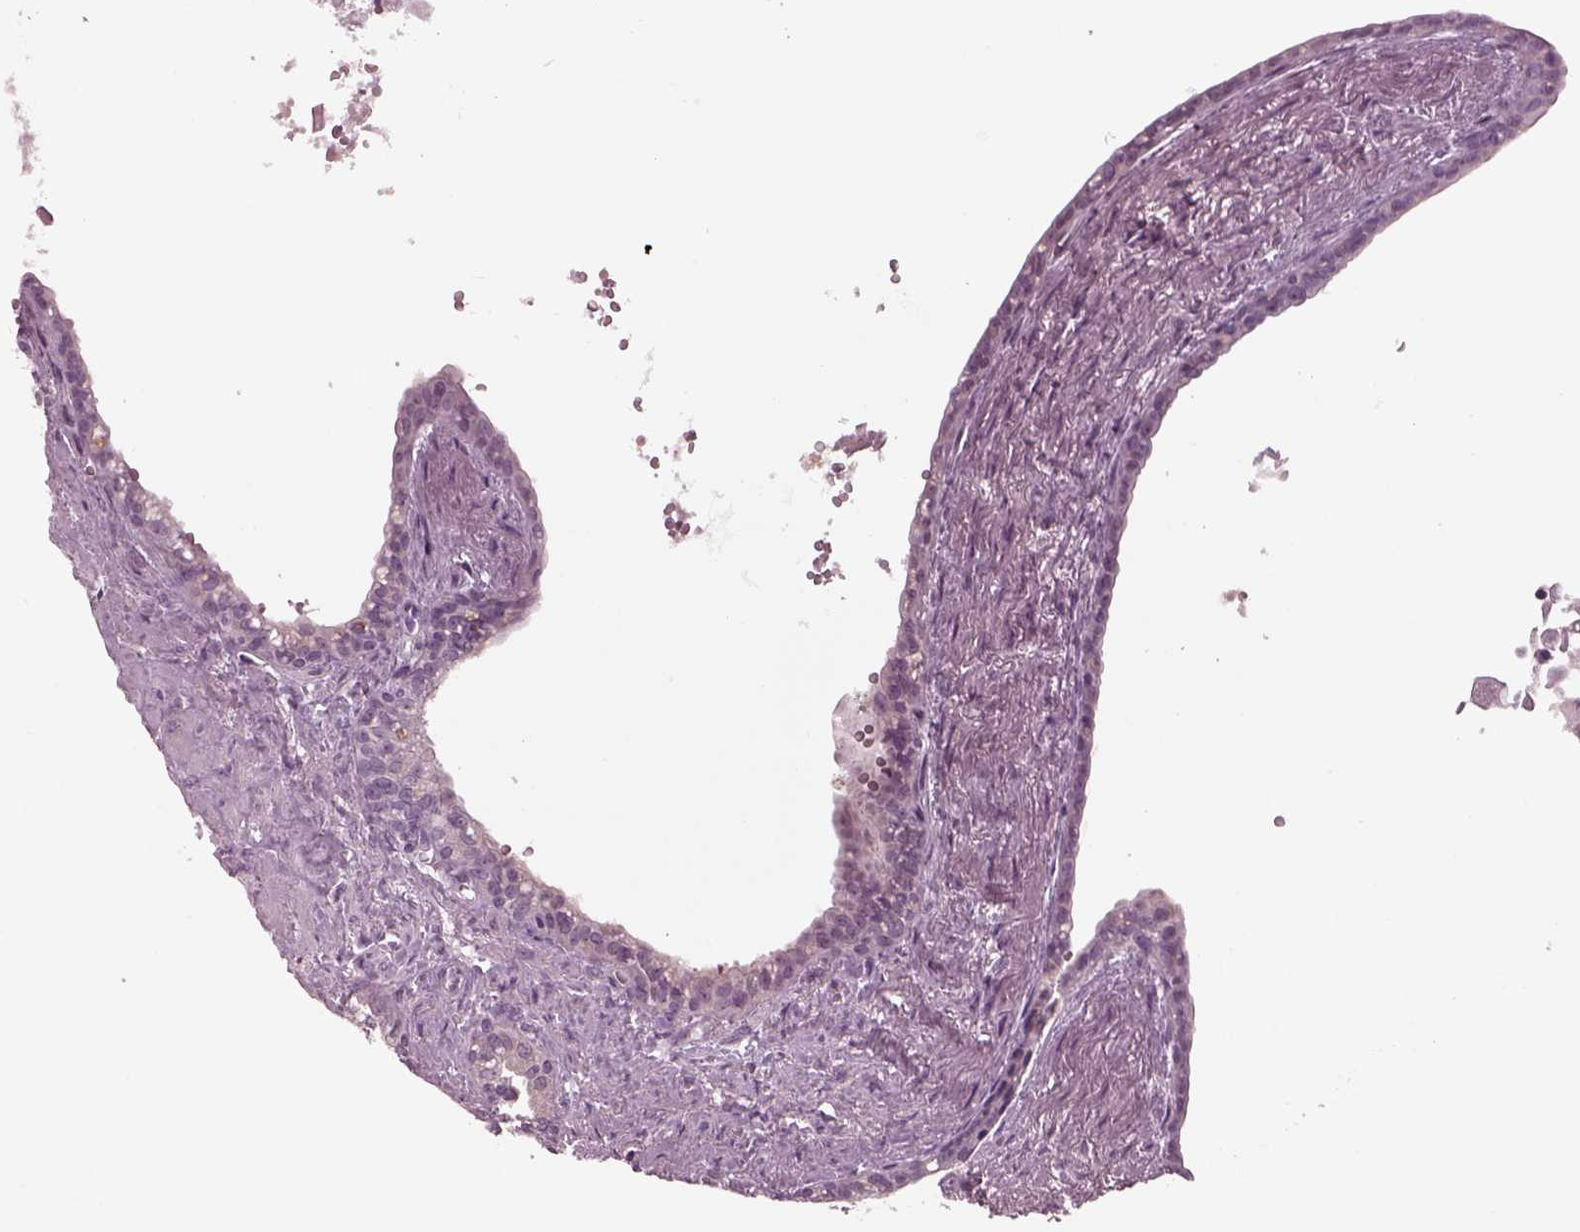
{"staining": {"intensity": "negative", "quantity": "none", "location": "none"}, "tissue": "seminal vesicle", "cell_type": "Glandular cells", "image_type": "normal", "snomed": [{"axis": "morphology", "description": "Normal tissue, NOS"}, {"axis": "morphology", "description": "Urothelial carcinoma, NOS"}, {"axis": "topography", "description": "Urinary bladder"}, {"axis": "topography", "description": "Seminal veicle"}], "caption": "Glandular cells are negative for brown protein staining in benign seminal vesicle. Brightfield microscopy of immunohistochemistry stained with DAB (3,3'-diaminobenzidine) (brown) and hematoxylin (blue), captured at high magnification.", "gene": "CLCN4", "patient": {"sex": "male", "age": 76}}